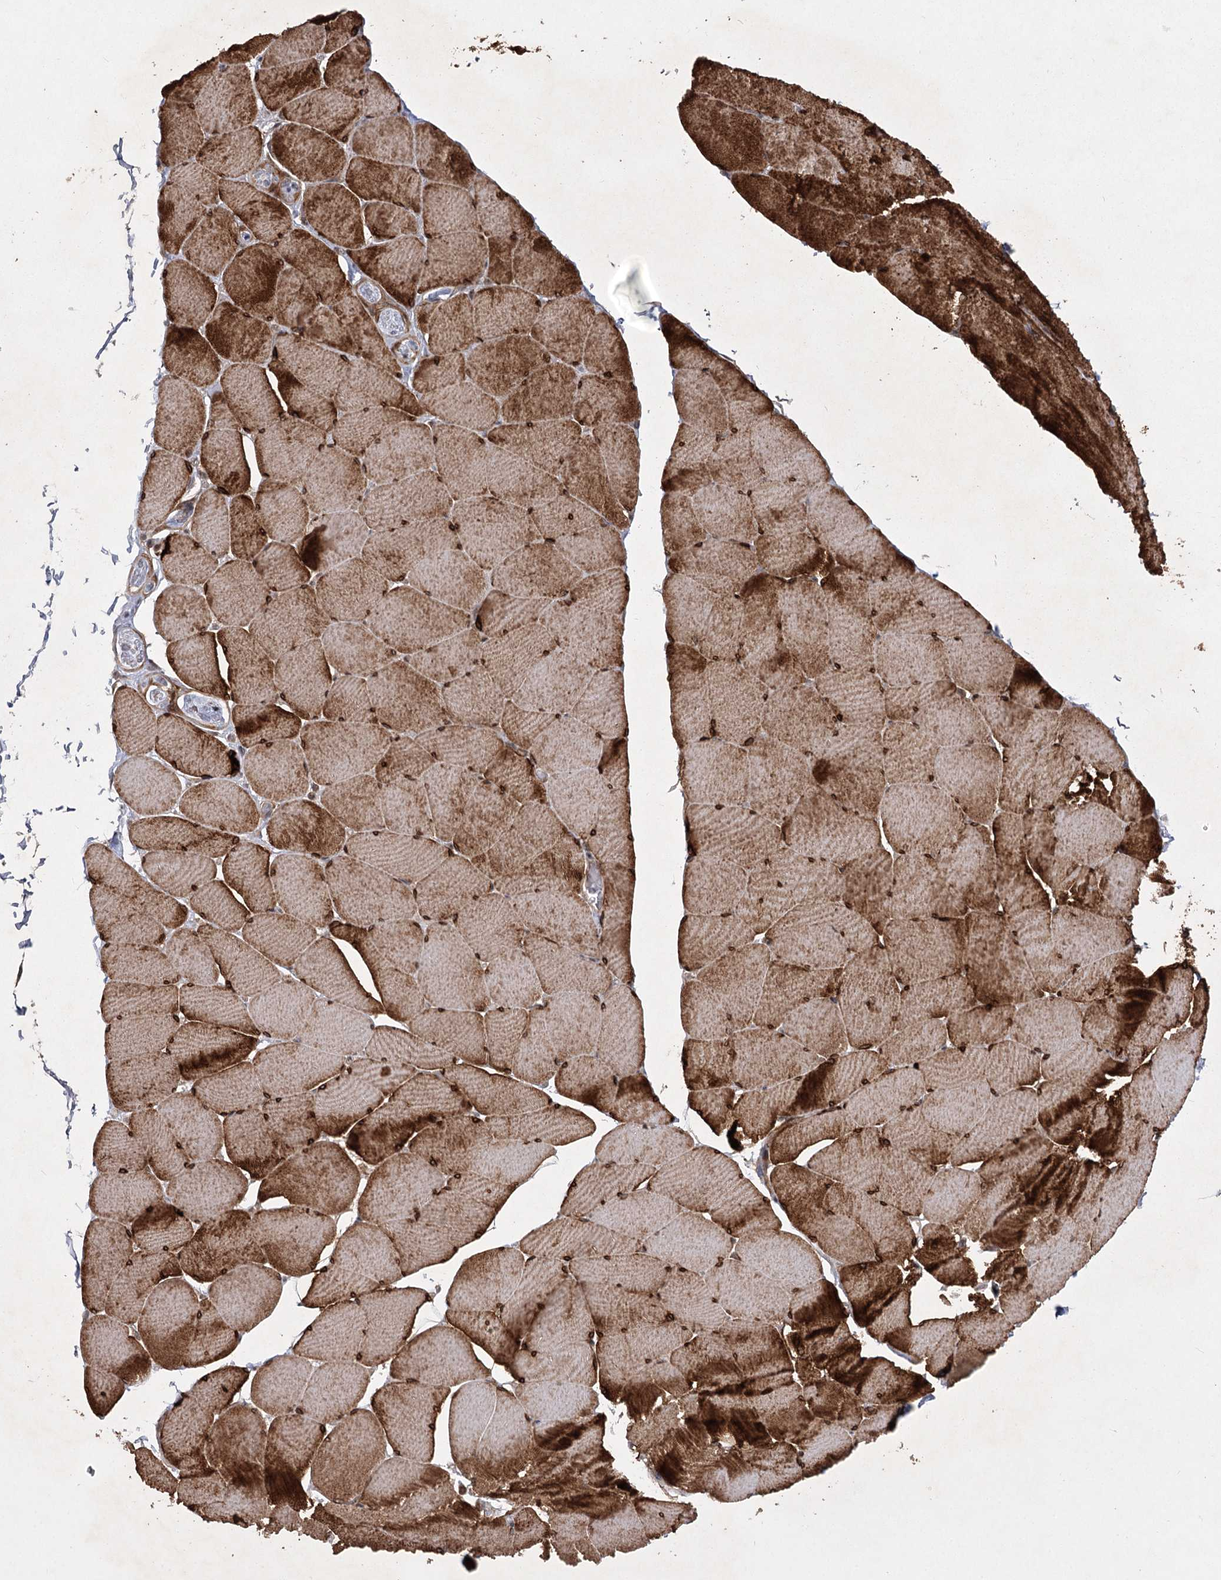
{"staining": {"intensity": "strong", "quantity": ">75%", "location": "cytoplasmic/membranous,nuclear"}, "tissue": "skeletal muscle", "cell_type": "Myocytes", "image_type": "normal", "snomed": [{"axis": "morphology", "description": "Normal tissue, NOS"}, {"axis": "topography", "description": "Skeletal muscle"}], "caption": "Normal skeletal muscle displays strong cytoplasmic/membranous,nuclear staining in approximately >75% of myocytes, visualized by immunohistochemistry. (DAB IHC with brightfield microscopy, high magnification).", "gene": "MDFIC", "patient": {"sex": "male", "age": 62}}